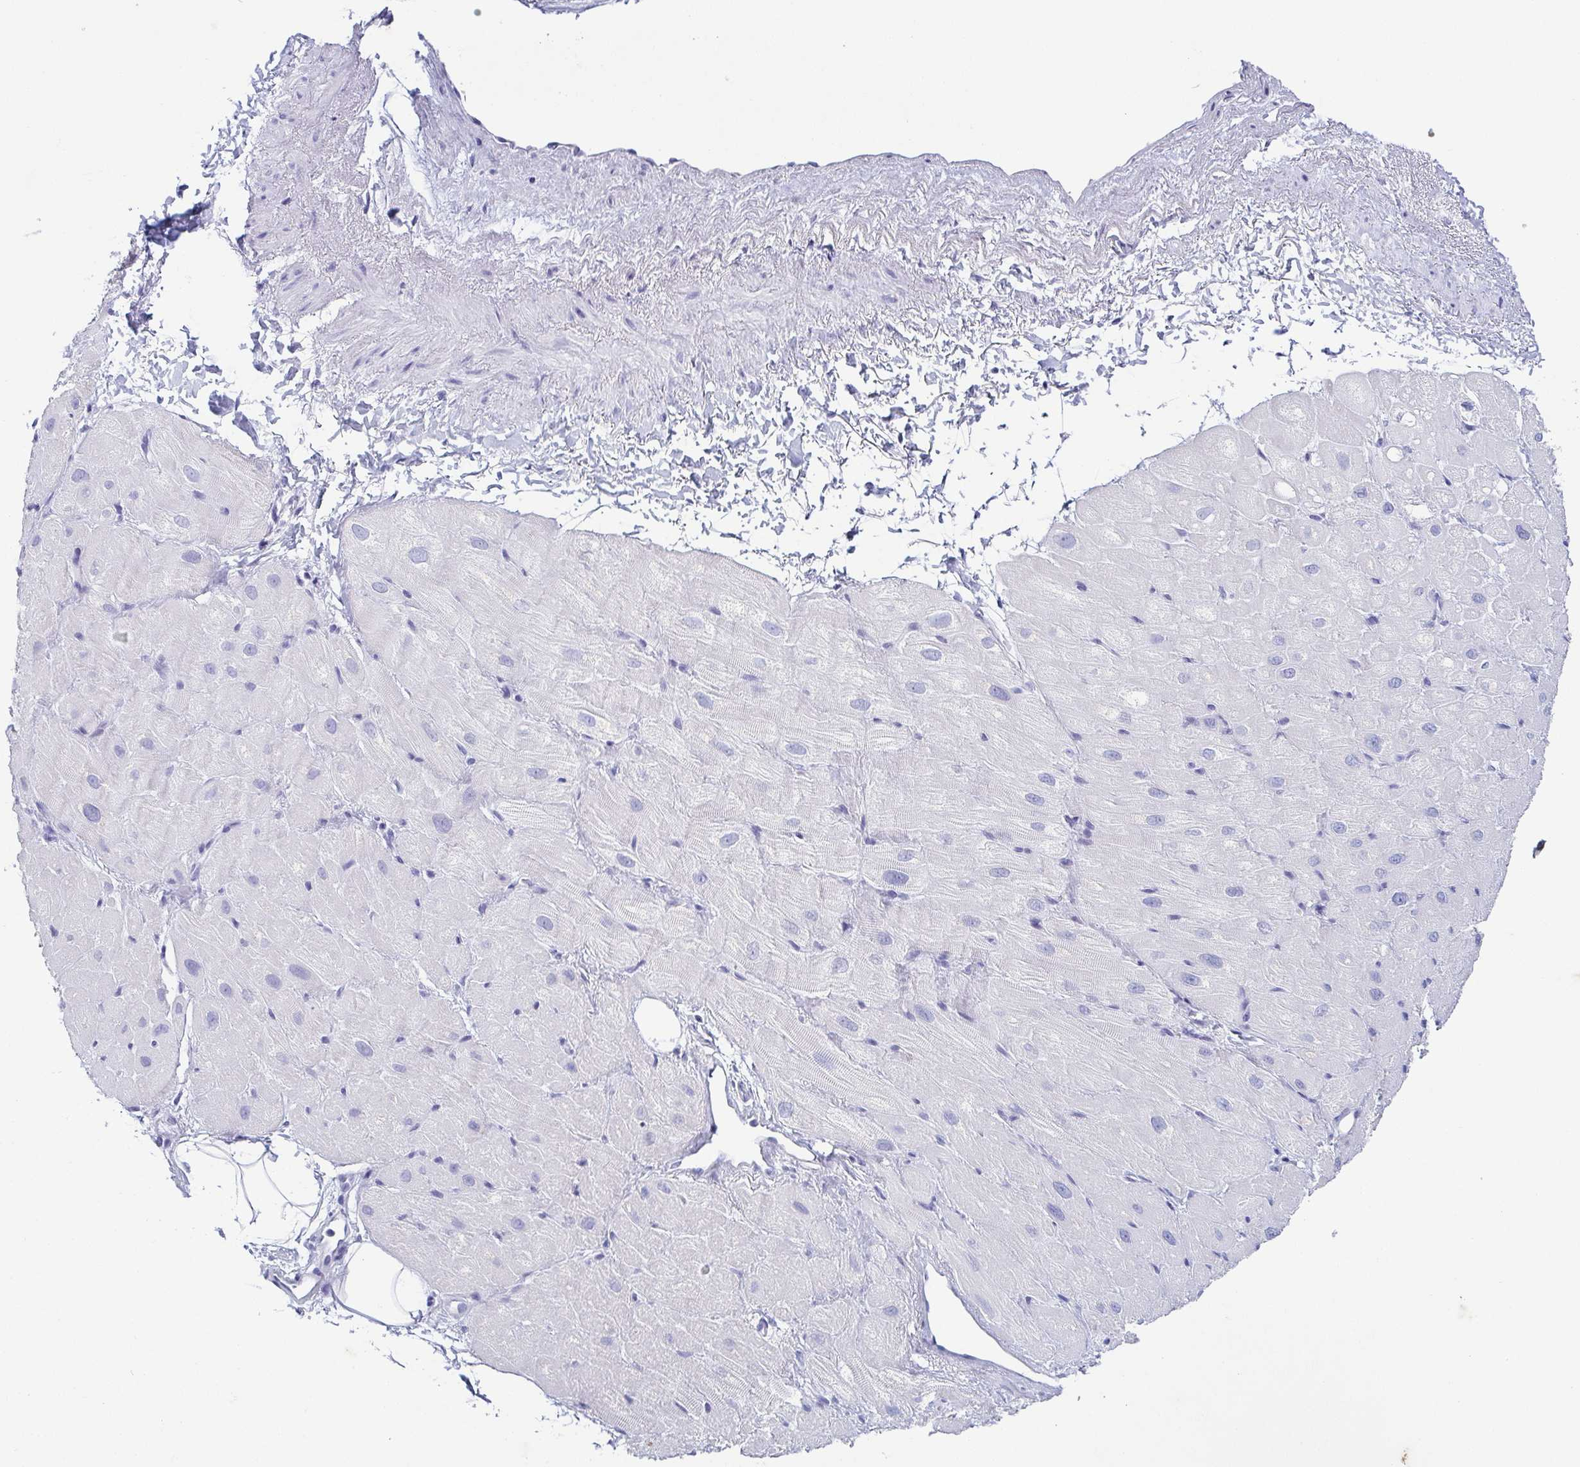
{"staining": {"intensity": "negative", "quantity": "none", "location": "none"}, "tissue": "heart muscle", "cell_type": "Cardiomyocytes", "image_type": "normal", "snomed": [{"axis": "morphology", "description": "Normal tissue, NOS"}, {"axis": "topography", "description": "Heart"}], "caption": "Immunohistochemistry (IHC) photomicrograph of benign heart muscle: heart muscle stained with DAB shows no significant protein expression in cardiomyocytes.", "gene": "ZG16B", "patient": {"sex": "male", "age": 62}}